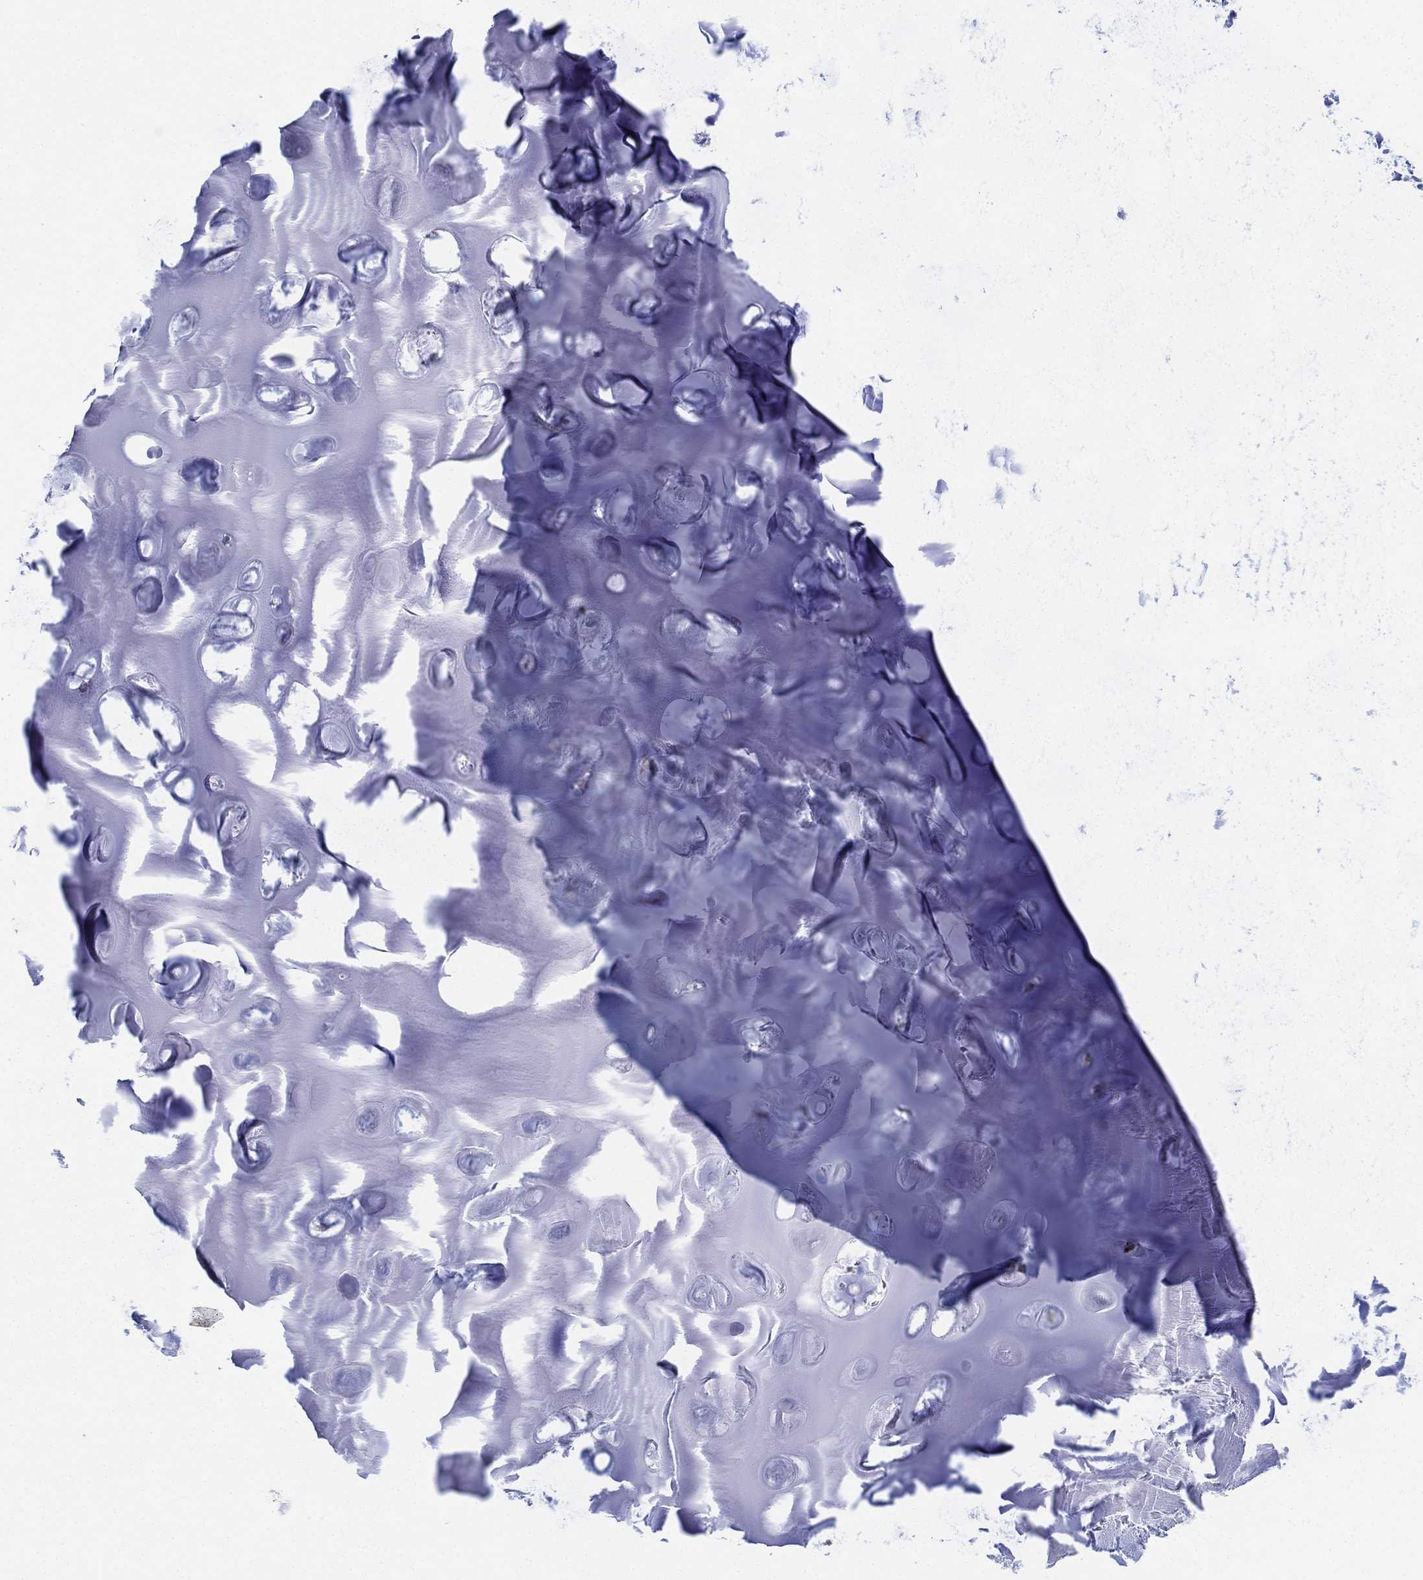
{"staining": {"intensity": "negative", "quantity": "none", "location": "none"}, "tissue": "soft tissue", "cell_type": "Chondrocytes", "image_type": "normal", "snomed": [{"axis": "morphology", "description": "Normal tissue, NOS"}, {"axis": "morphology", "description": "Squamous cell carcinoma, NOS"}, {"axis": "topography", "description": "Cartilage tissue"}, {"axis": "topography", "description": "Lung"}], "caption": "A high-resolution image shows immunohistochemistry staining of unremarkable soft tissue, which shows no significant staining in chondrocytes.", "gene": "PSKH2", "patient": {"sex": "male", "age": 66}}